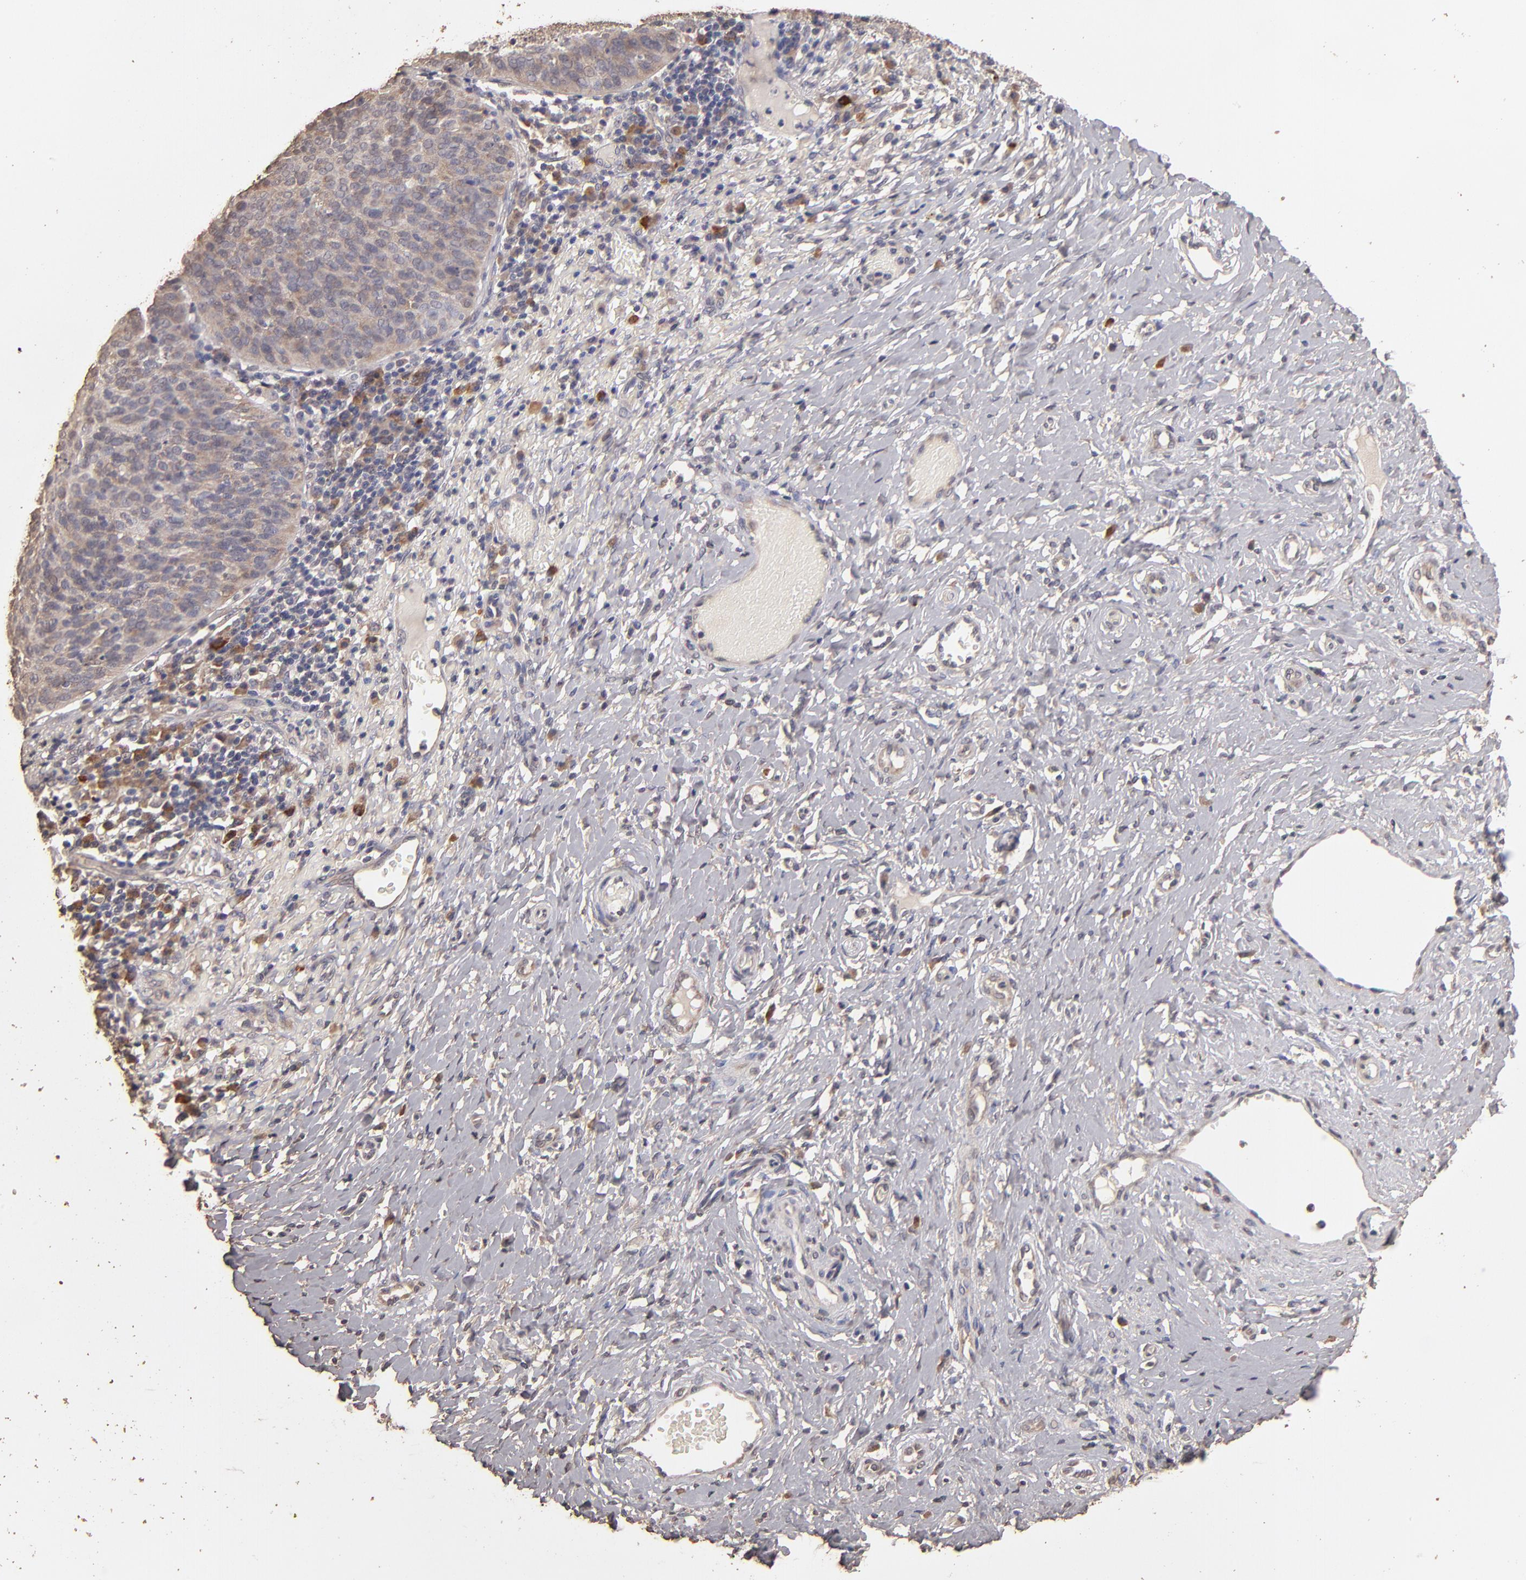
{"staining": {"intensity": "moderate", "quantity": ">75%", "location": "cytoplasmic/membranous"}, "tissue": "cervical cancer", "cell_type": "Tumor cells", "image_type": "cancer", "snomed": [{"axis": "morphology", "description": "Normal tissue, NOS"}, {"axis": "morphology", "description": "Squamous cell carcinoma, NOS"}, {"axis": "topography", "description": "Cervix"}], "caption": "Protein staining of cervical squamous cell carcinoma tissue reveals moderate cytoplasmic/membranous expression in about >75% of tumor cells.", "gene": "OPHN1", "patient": {"sex": "female", "age": 39}}